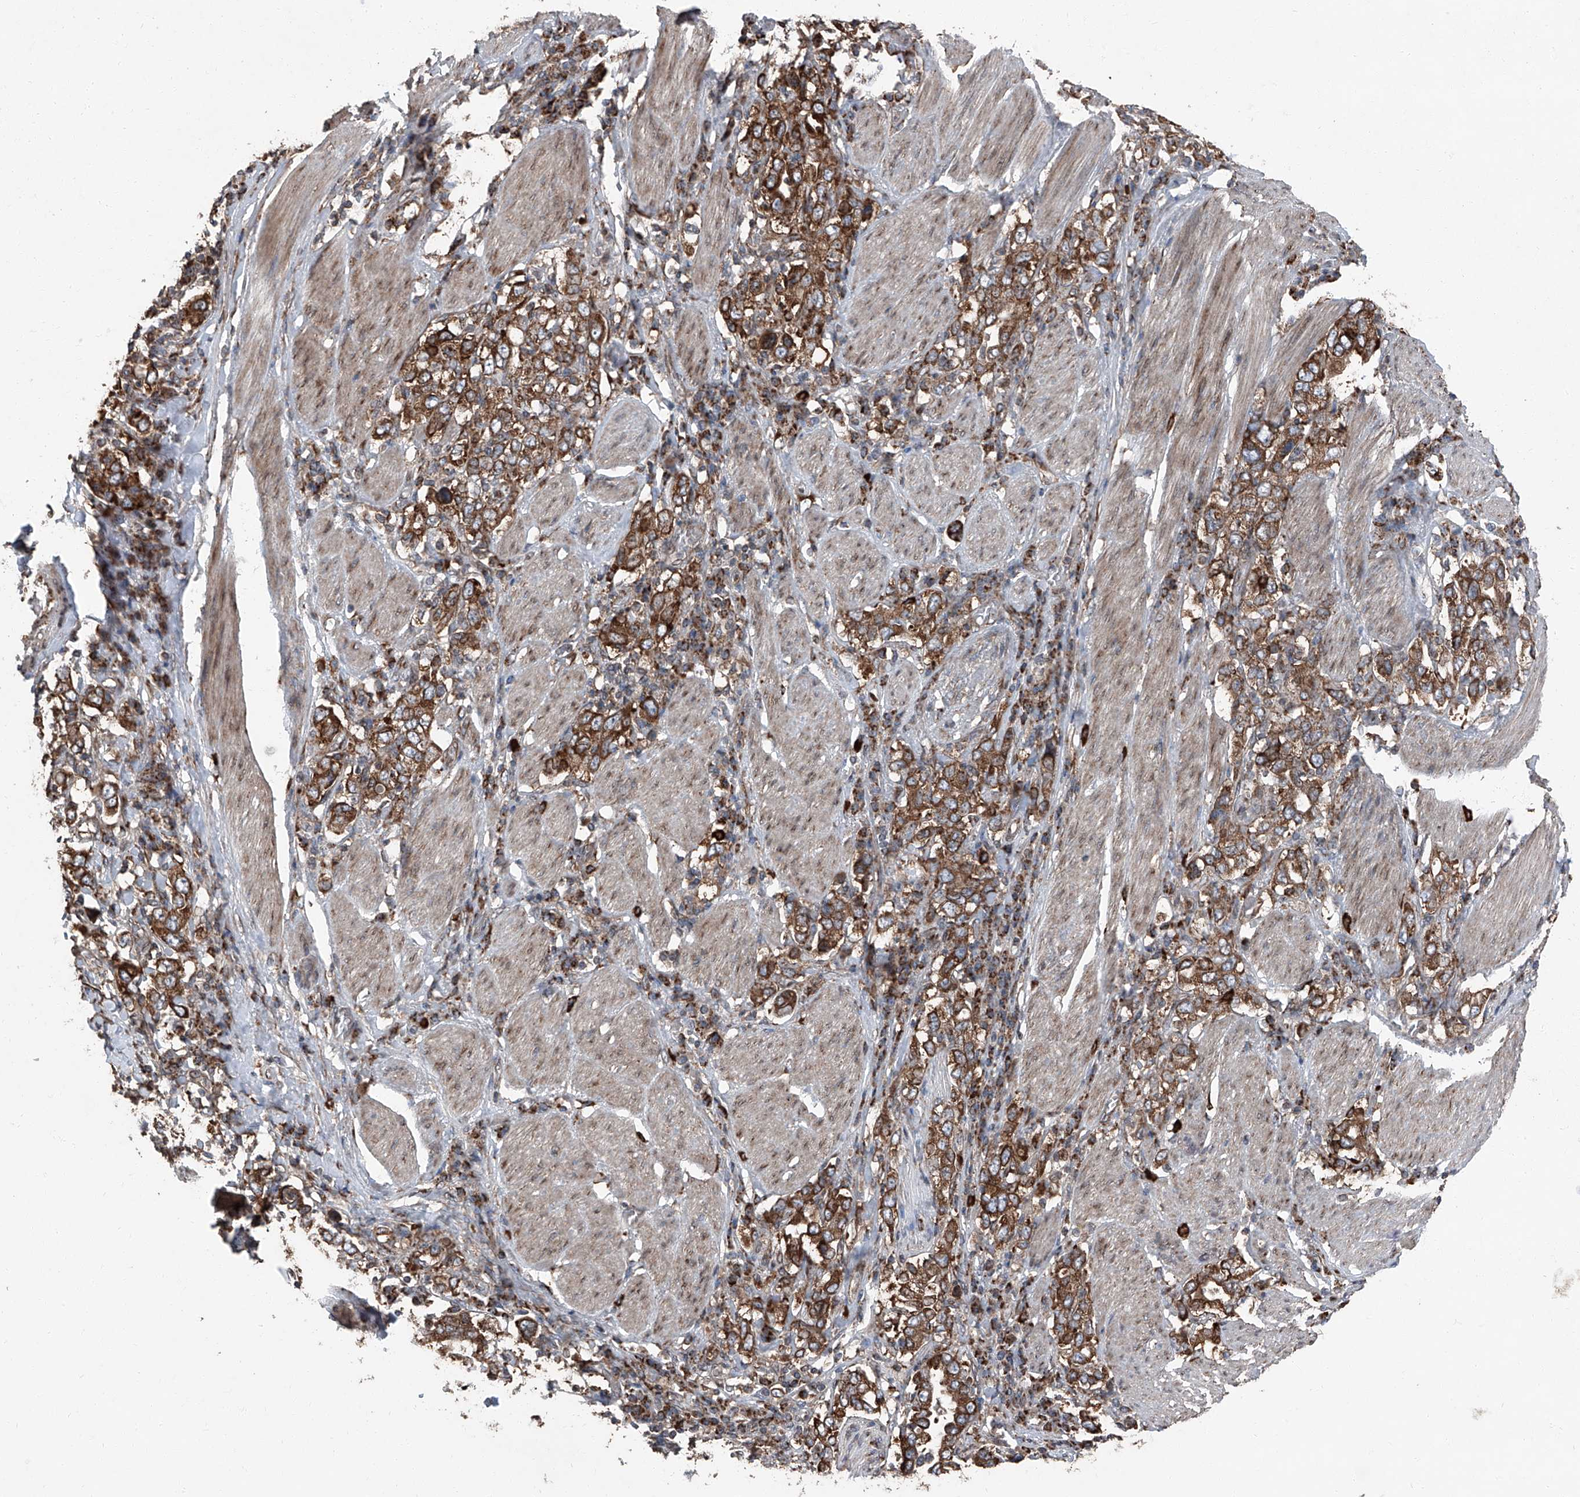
{"staining": {"intensity": "strong", "quantity": ">75%", "location": "cytoplasmic/membranous"}, "tissue": "stomach cancer", "cell_type": "Tumor cells", "image_type": "cancer", "snomed": [{"axis": "morphology", "description": "Adenocarcinoma, NOS"}, {"axis": "topography", "description": "Stomach, upper"}], "caption": "High-magnification brightfield microscopy of stomach cancer (adenocarcinoma) stained with DAB (3,3'-diaminobenzidine) (brown) and counterstained with hematoxylin (blue). tumor cells exhibit strong cytoplasmic/membranous positivity is appreciated in approximately>75% of cells. The protein of interest is shown in brown color, while the nuclei are stained blue.", "gene": "LIMK1", "patient": {"sex": "male", "age": 62}}